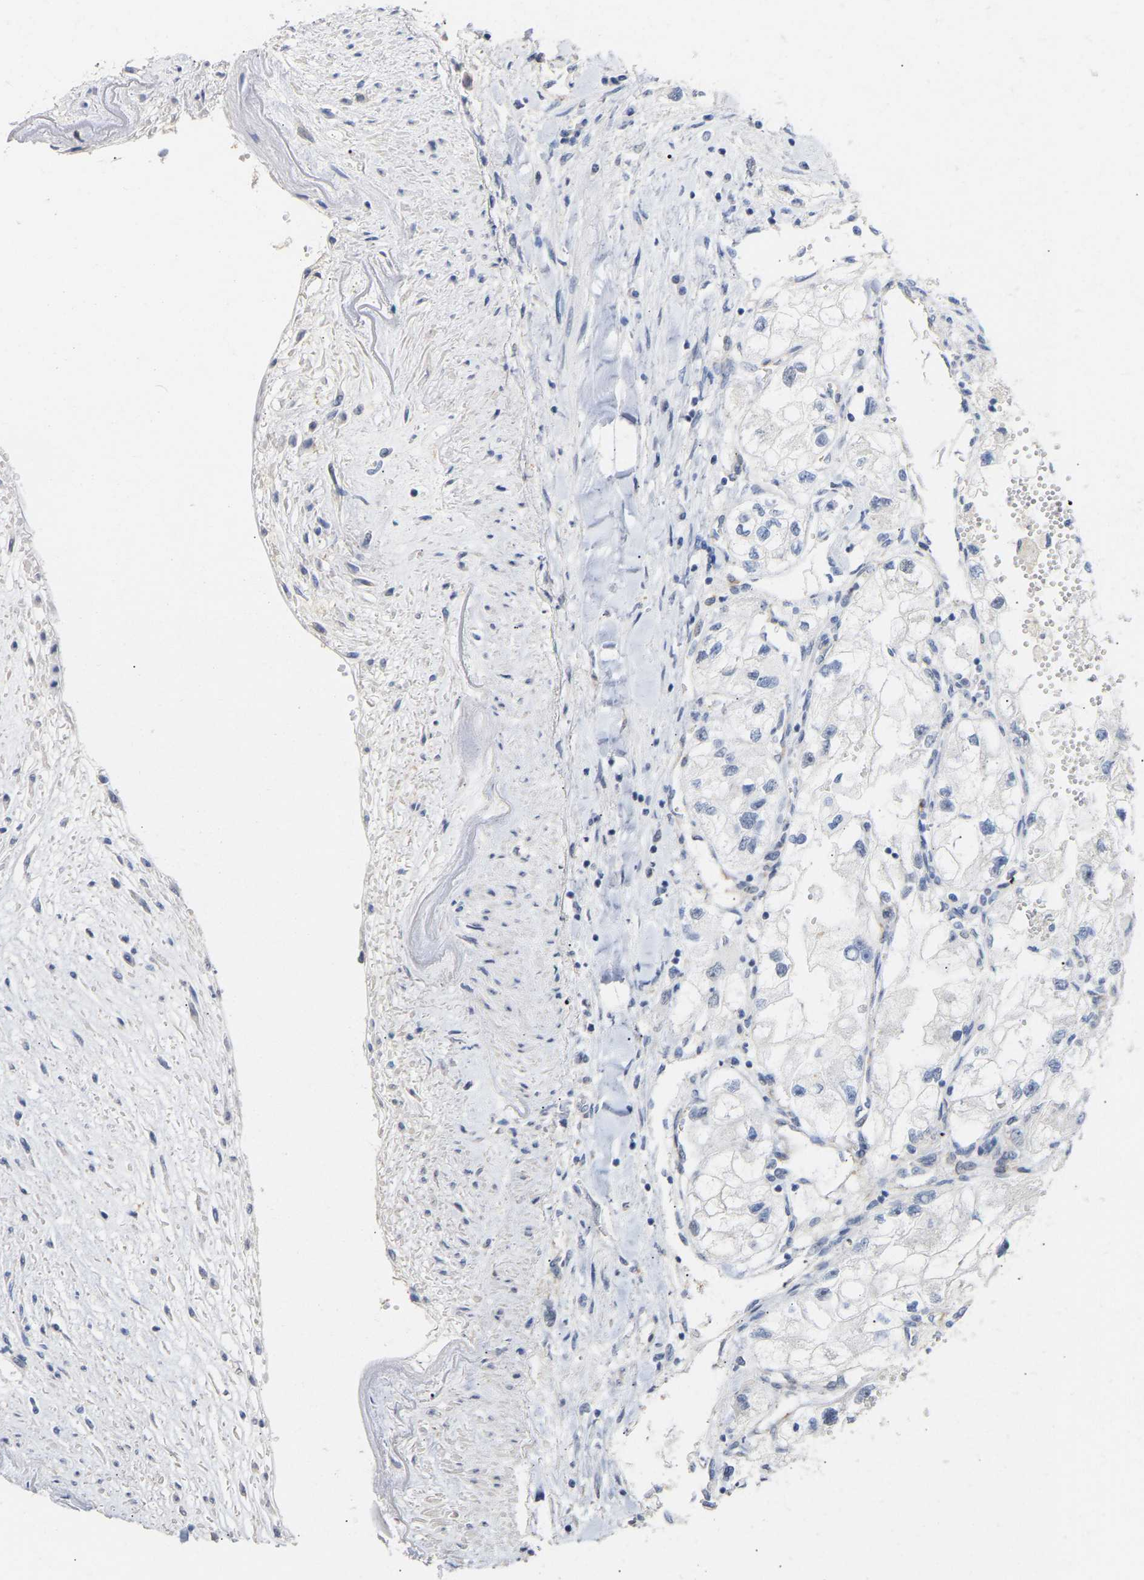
{"staining": {"intensity": "negative", "quantity": "none", "location": "none"}, "tissue": "renal cancer", "cell_type": "Tumor cells", "image_type": "cancer", "snomed": [{"axis": "morphology", "description": "Adenocarcinoma, NOS"}, {"axis": "topography", "description": "Kidney"}], "caption": "A high-resolution histopathology image shows immunohistochemistry staining of renal adenocarcinoma, which reveals no significant staining in tumor cells.", "gene": "AMPH", "patient": {"sex": "female", "age": 70}}